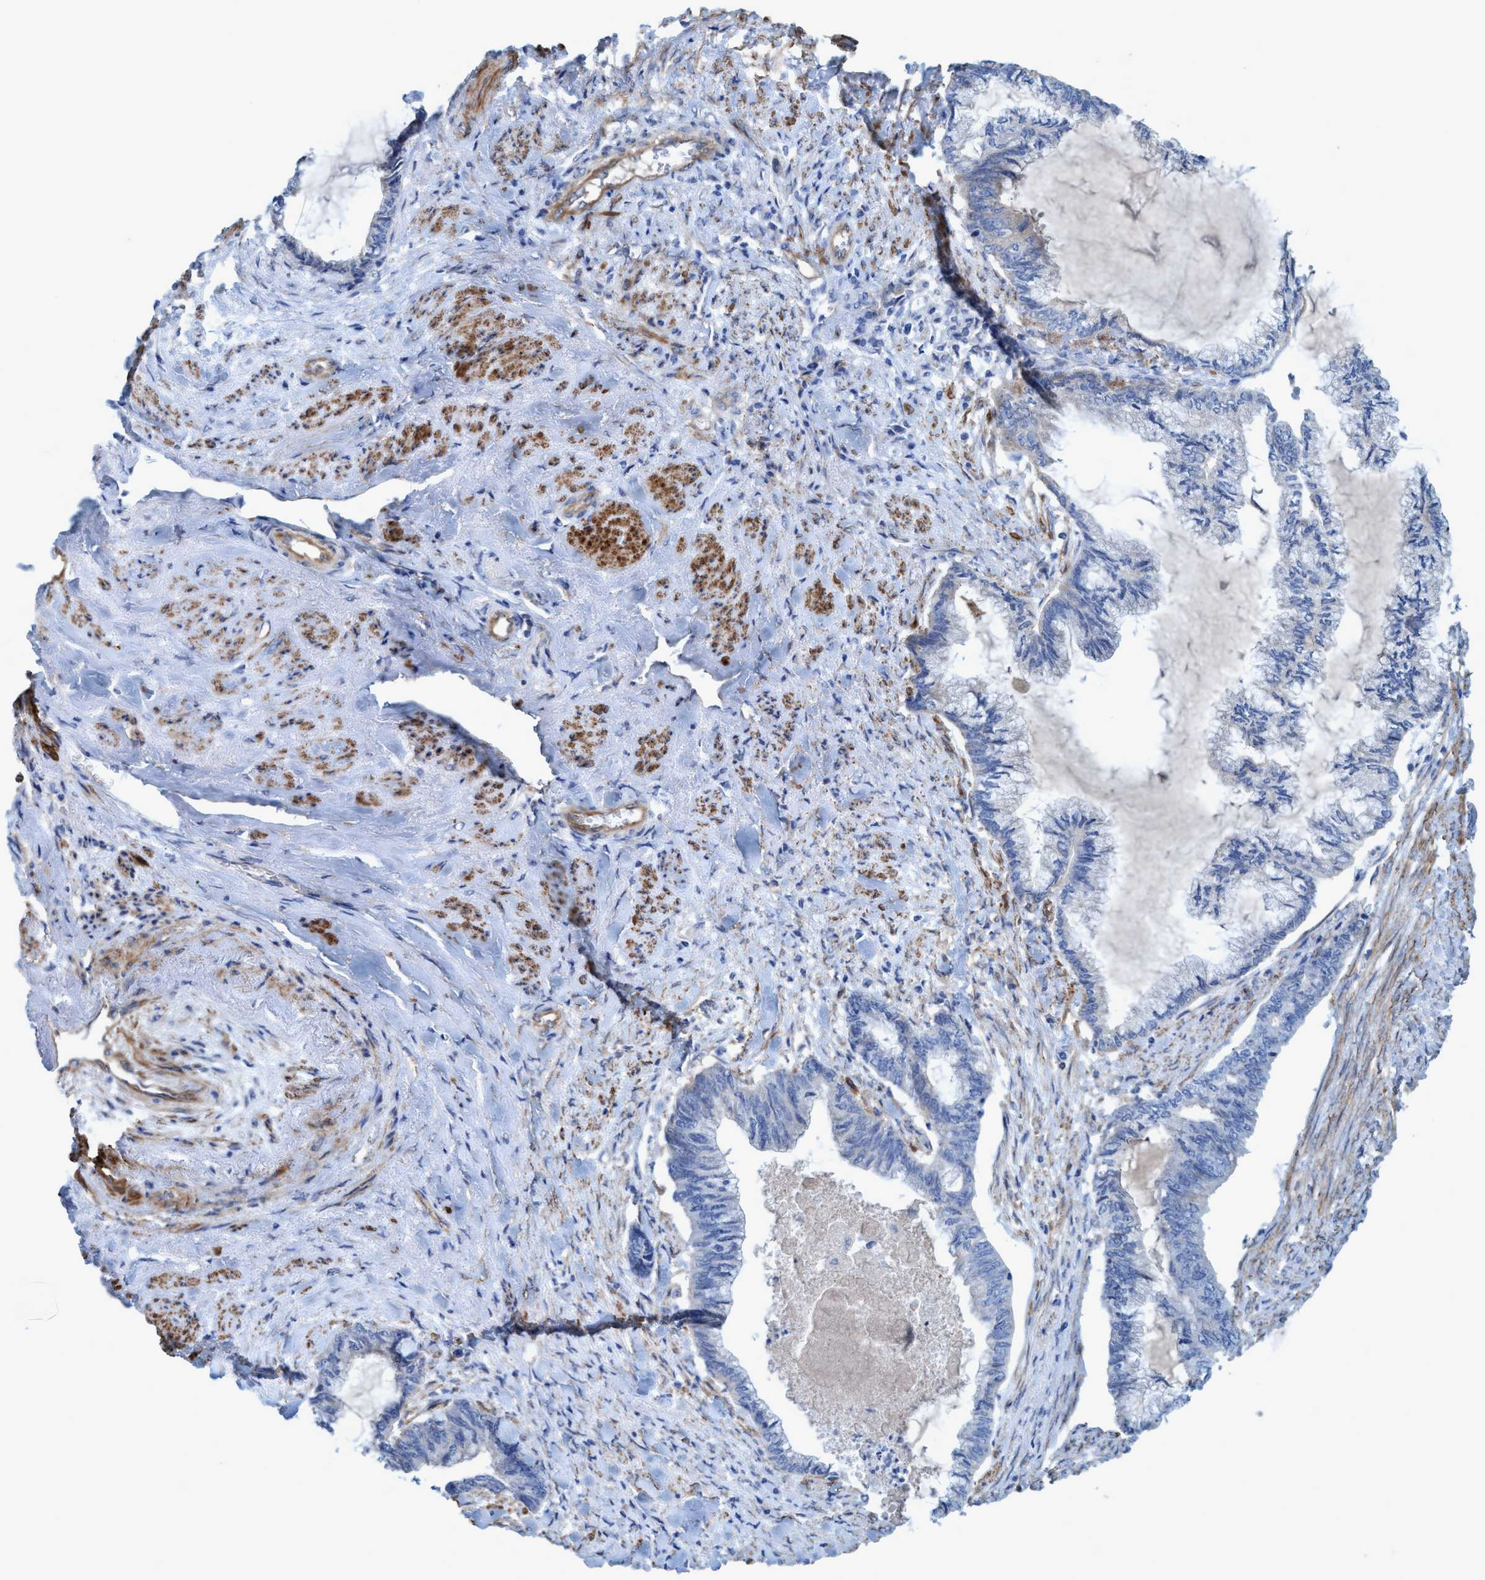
{"staining": {"intensity": "weak", "quantity": "<25%", "location": "cytoplasmic/membranous"}, "tissue": "endometrial cancer", "cell_type": "Tumor cells", "image_type": "cancer", "snomed": [{"axis": "morphology", "description": "Adenocarcinoma, NOS"}, {"axis": "topography", "description": "Endometrium"}], "caption": "Immunohistochemistry (IHC) of endometrial cancer (adenocarcinoma) demonstrates no staining in tumor cells.", "gene": "GULP1", "patient": {"sex": "female", "age": 86}}